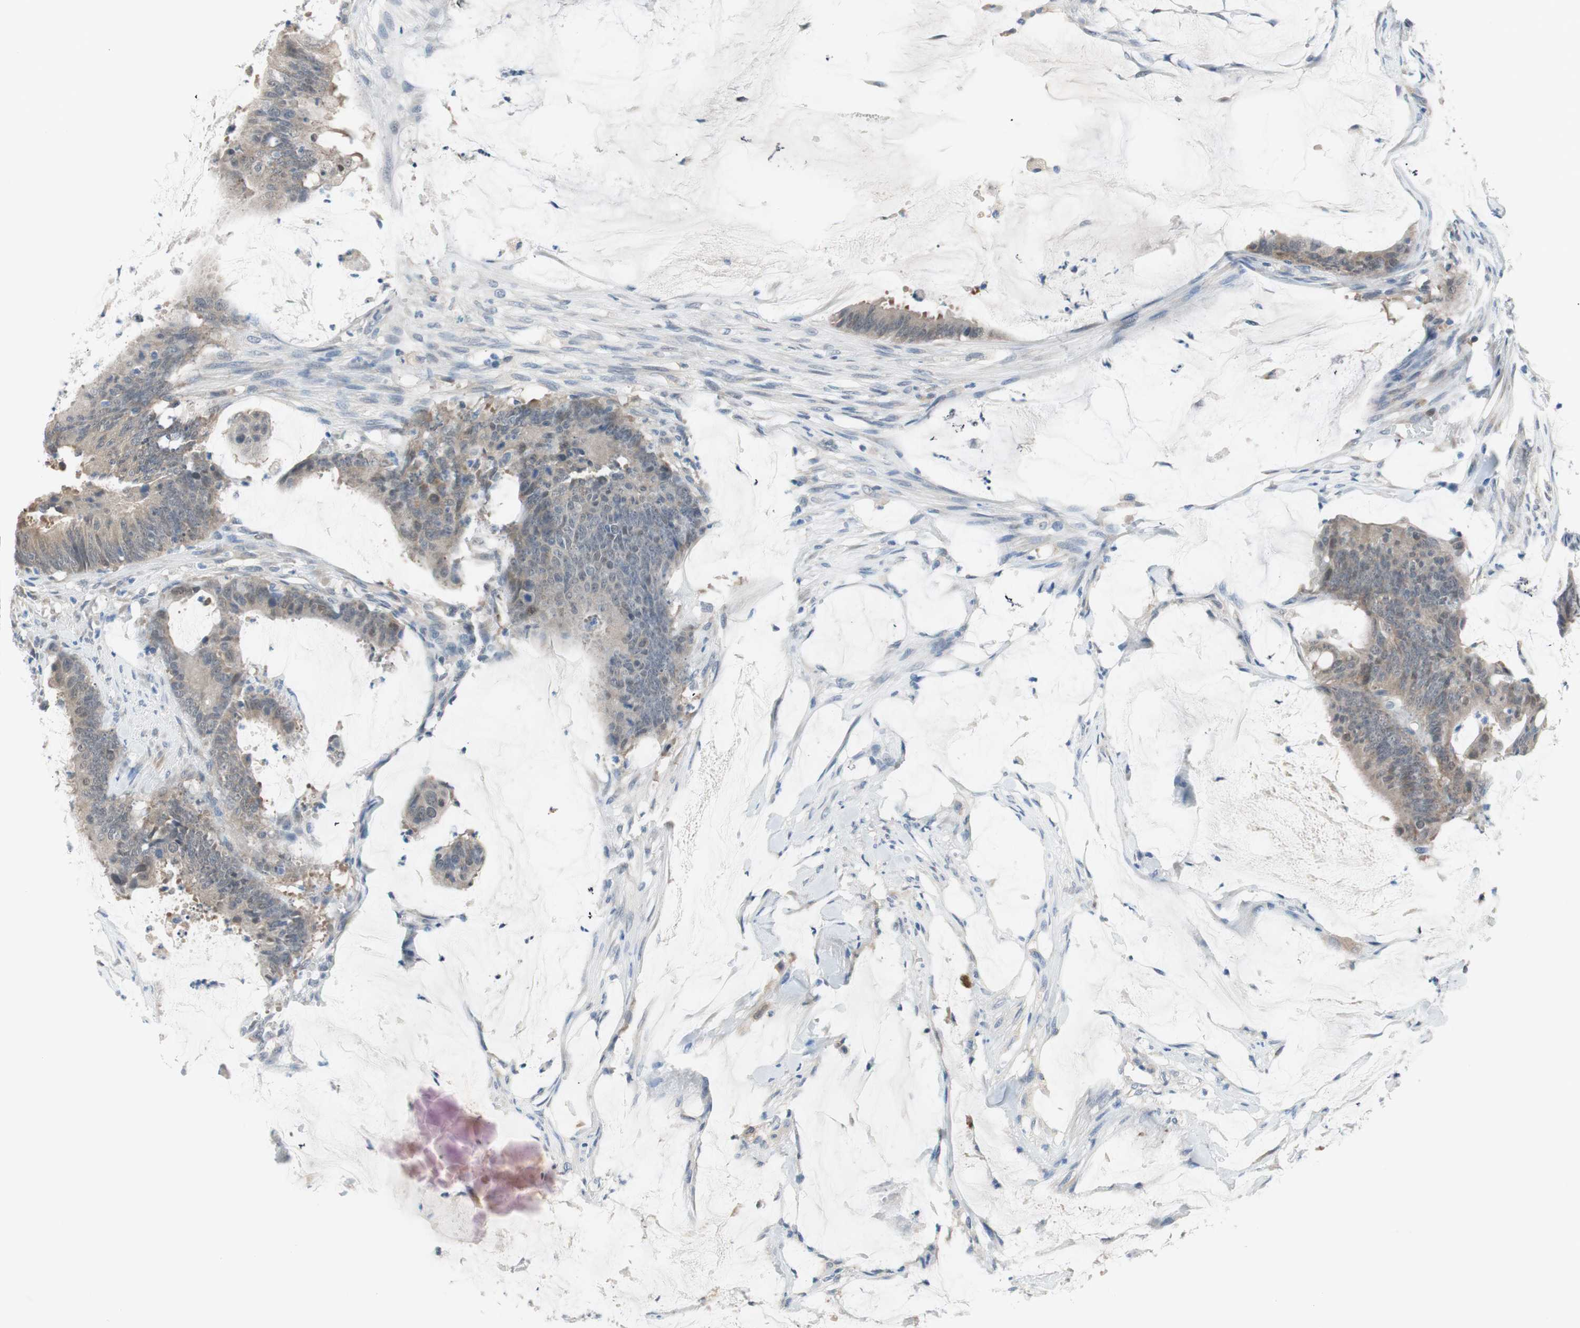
{"staining": {"intensity": "weak", "quantity": "25%-75%", "location": "cytoplasmic/membranous"}, "tissue": "colorectal cancer", "cell_type": "Tumor cells", "image_type": "cancer", "snomed": [{"axis": "morphology", "description": "Adenocarcinoma, NOS"}, {"axis": "topography", "description": "Rectum"}], "caption": "The immunohistochemical stain highlights weak cytoplasmic/membranous staining in tumor cells of colorectal adenocarcinoma tissue. The staining is performed using DAB (3,3'-diaminobenzidine) brown chromogen to label protein expression. The nuclei are counter-stained blue using hematoxylin.", "gene": "GRHL1", "patient": {"sex": "female", "age": 66}}